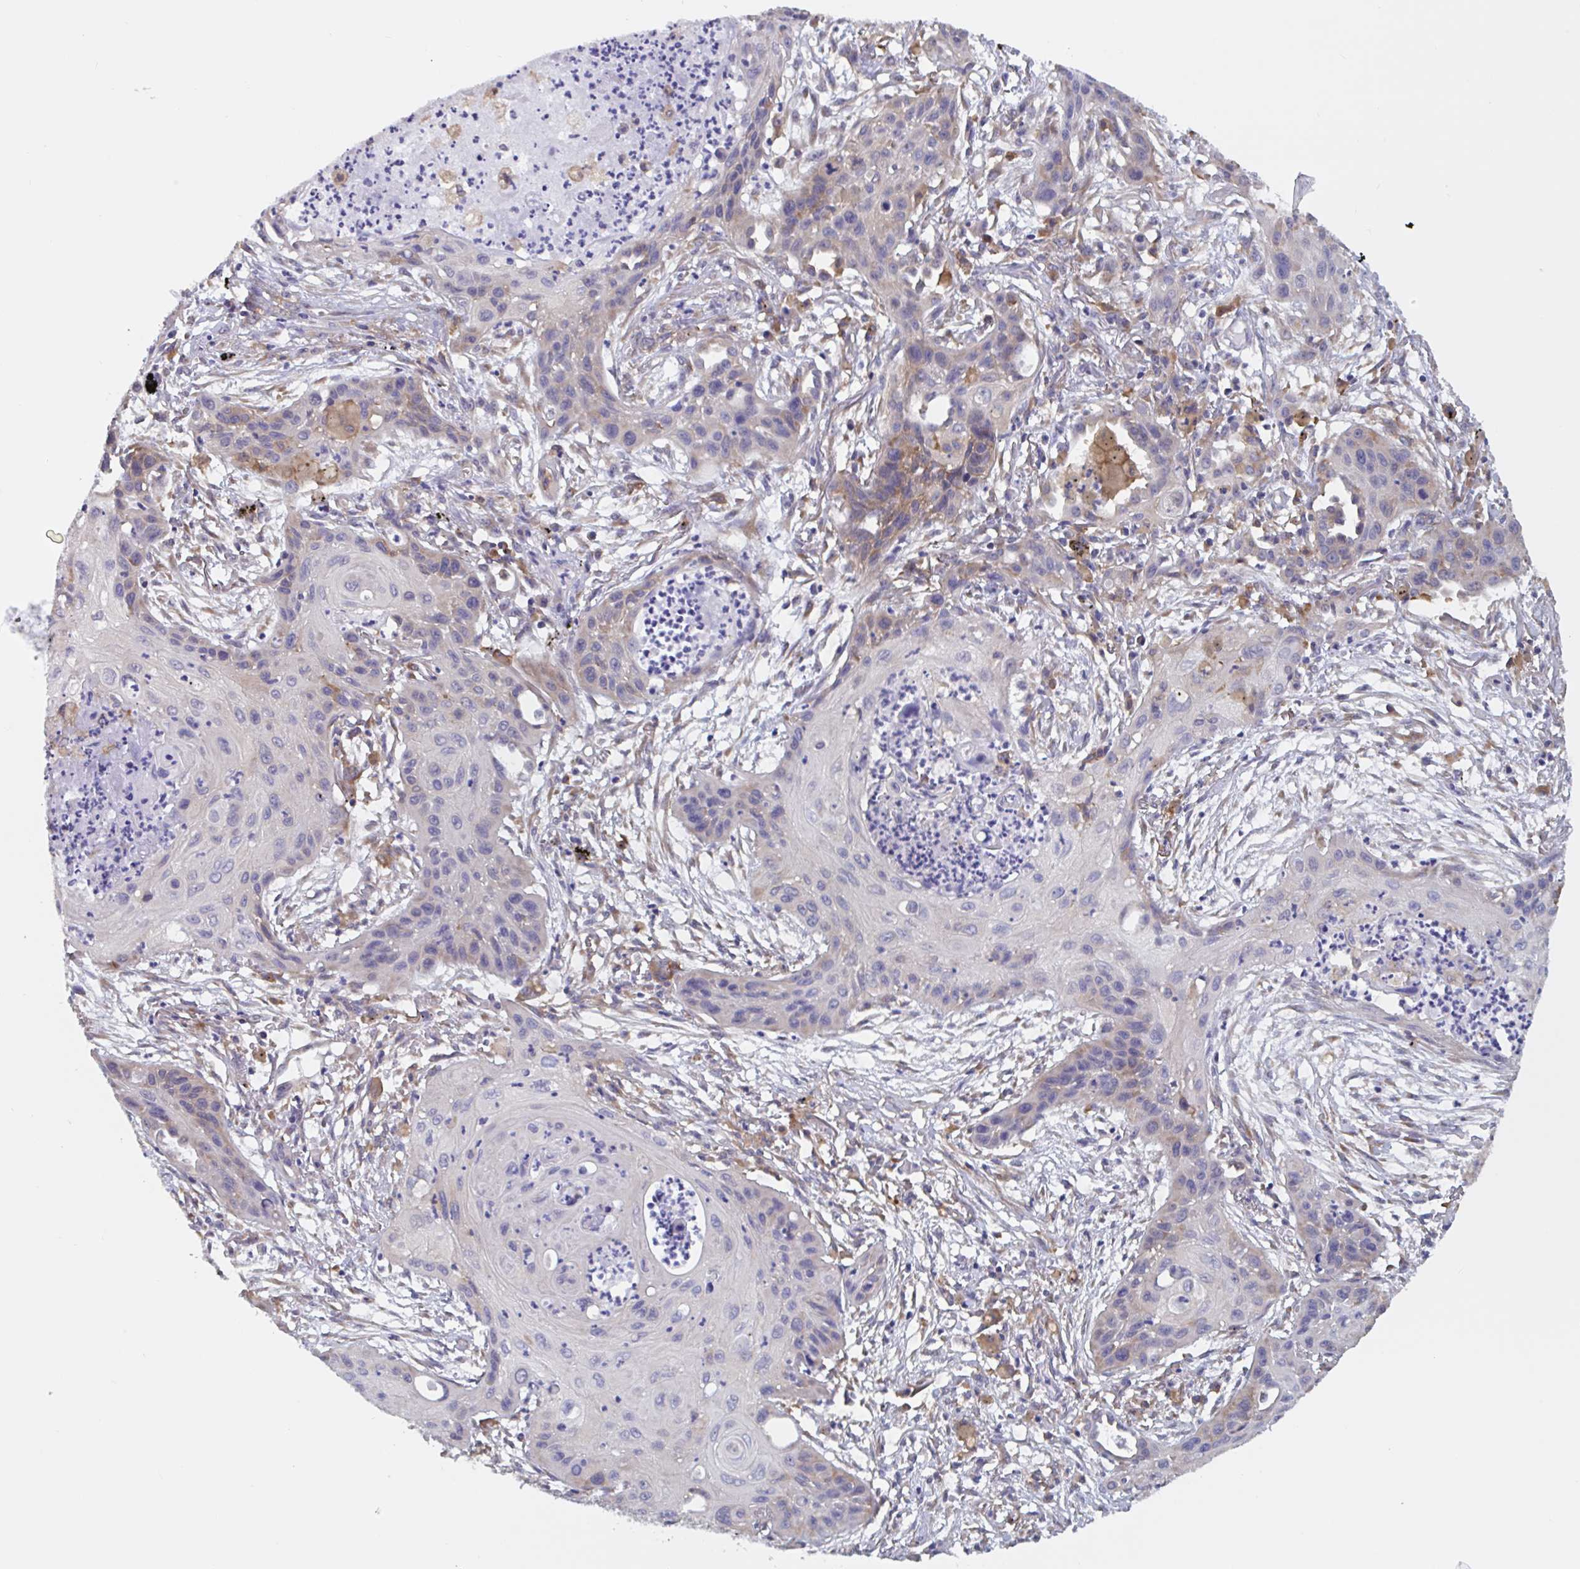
{"staining": {"intensity": "moderate", "quantity": "<25%", "location": "cytoplasmic/membranous"}, "tissue": "lung cancer", "cell_type": "Tumor cells", "image_type": "cancer", "snomed": [{"axis": "morphology", "description": "Squamous cell carcinoma, NOS"}, {"axis": "topography", "description": "Lung"}], "caption": "Squamous cell carcinoma (lung) stained with immunohistochemistry exhibits moderate cytoplasmic/membranous expression in approximately <25% of tumor cells.", "gene": "SNX8", "patient": {"sex": "male", "age": 71}}